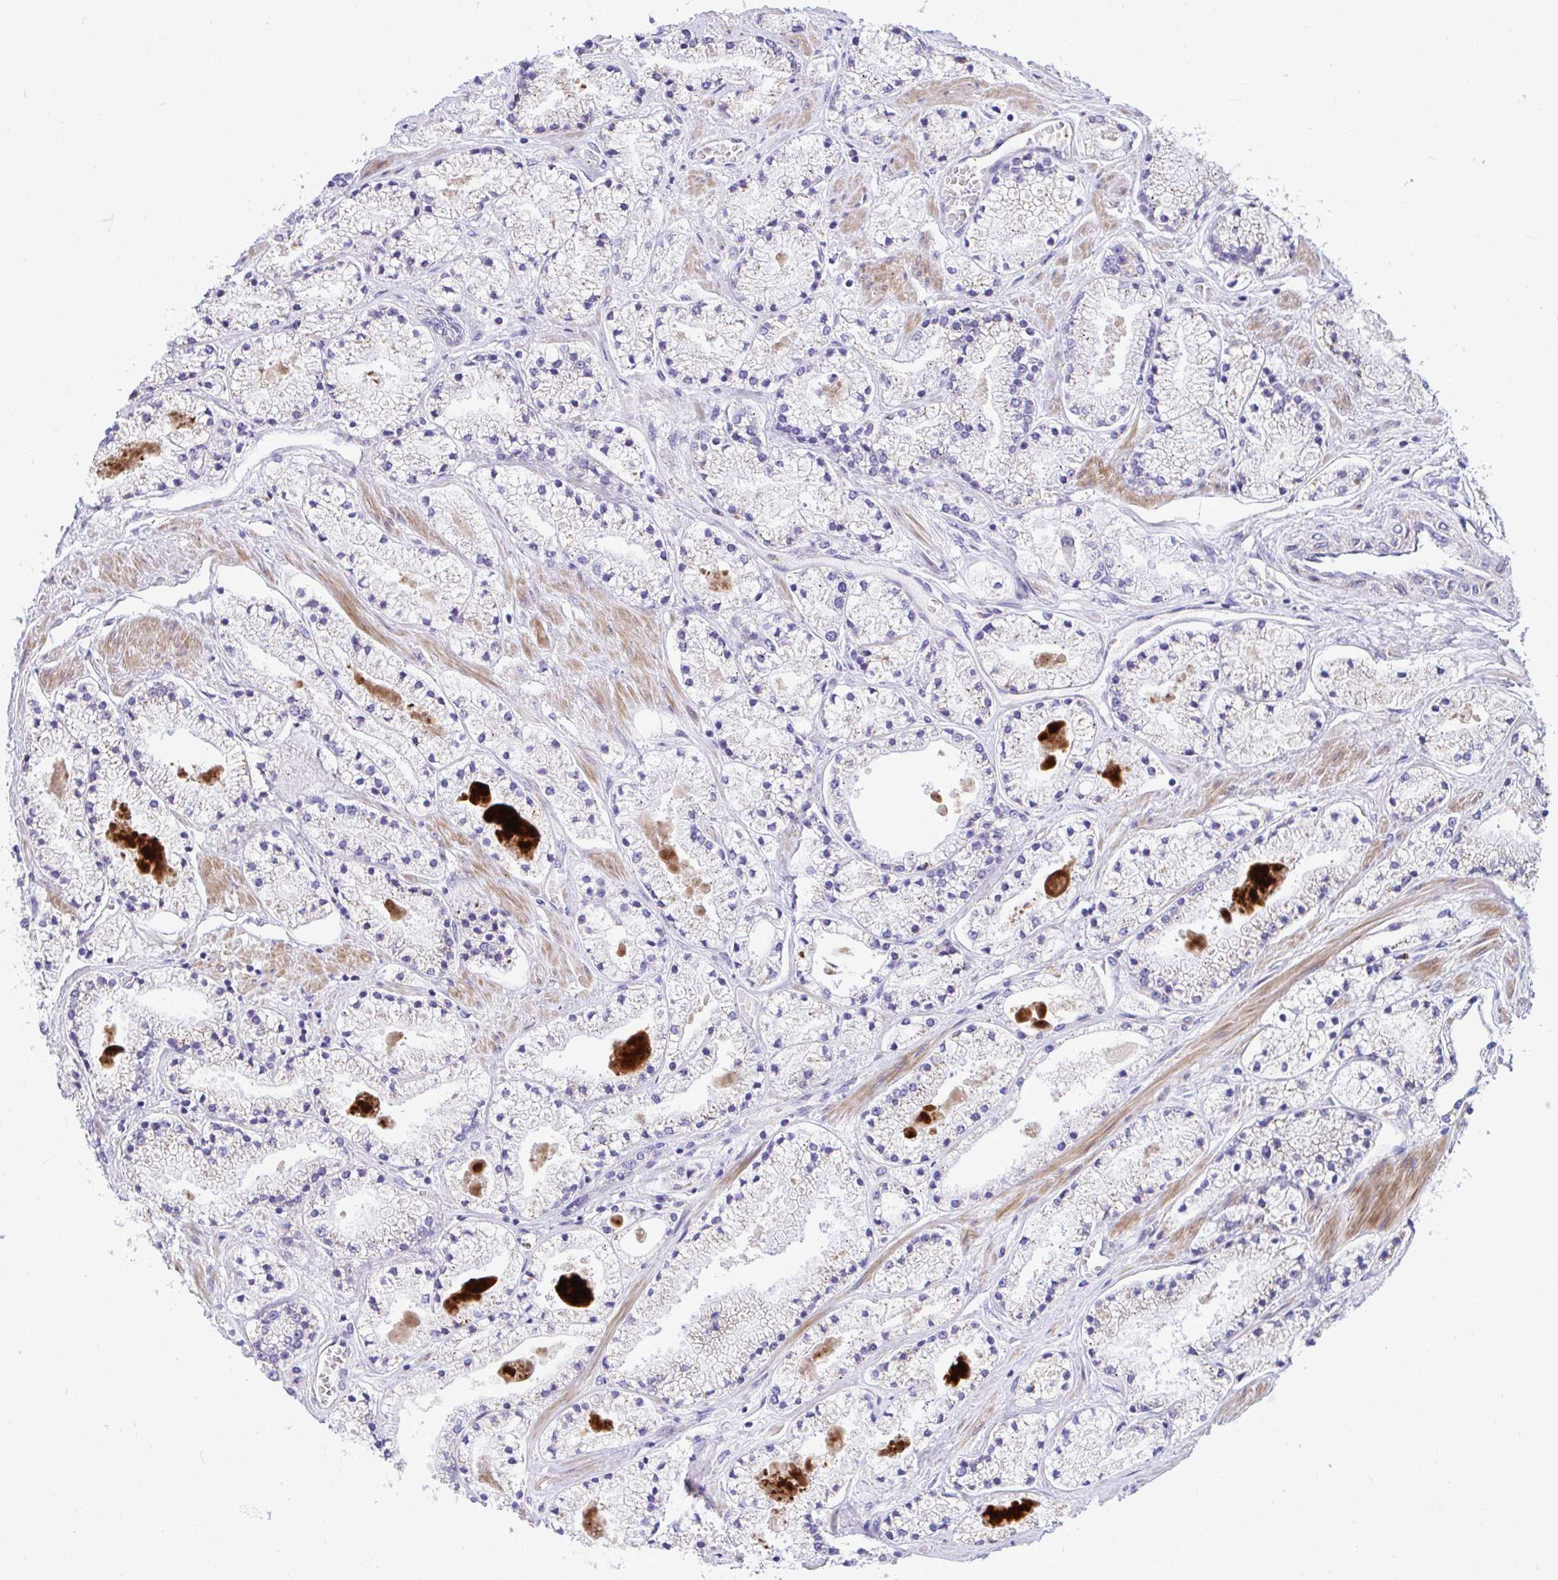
{"staining": {"intensity": "weak", "quantity": "<25%", "location": "cytoplasmic/membranous"}, "tissue": "prostate cancer", "cell_type": "Tumor cells", "image_type": "cancer", "snomed": [{"axis": "morphology", "description": "Adenocarcinoma, High grade"}, {"axis": "topography", "description": "Prostate"}], "caption": "Protein analysis of adenocarcinoma (high-grade) (prostate) demonstrates no significant positivity in tumor cells.", "gene": "MRPS16", "patient": {"sex": "male", "age": 63}}